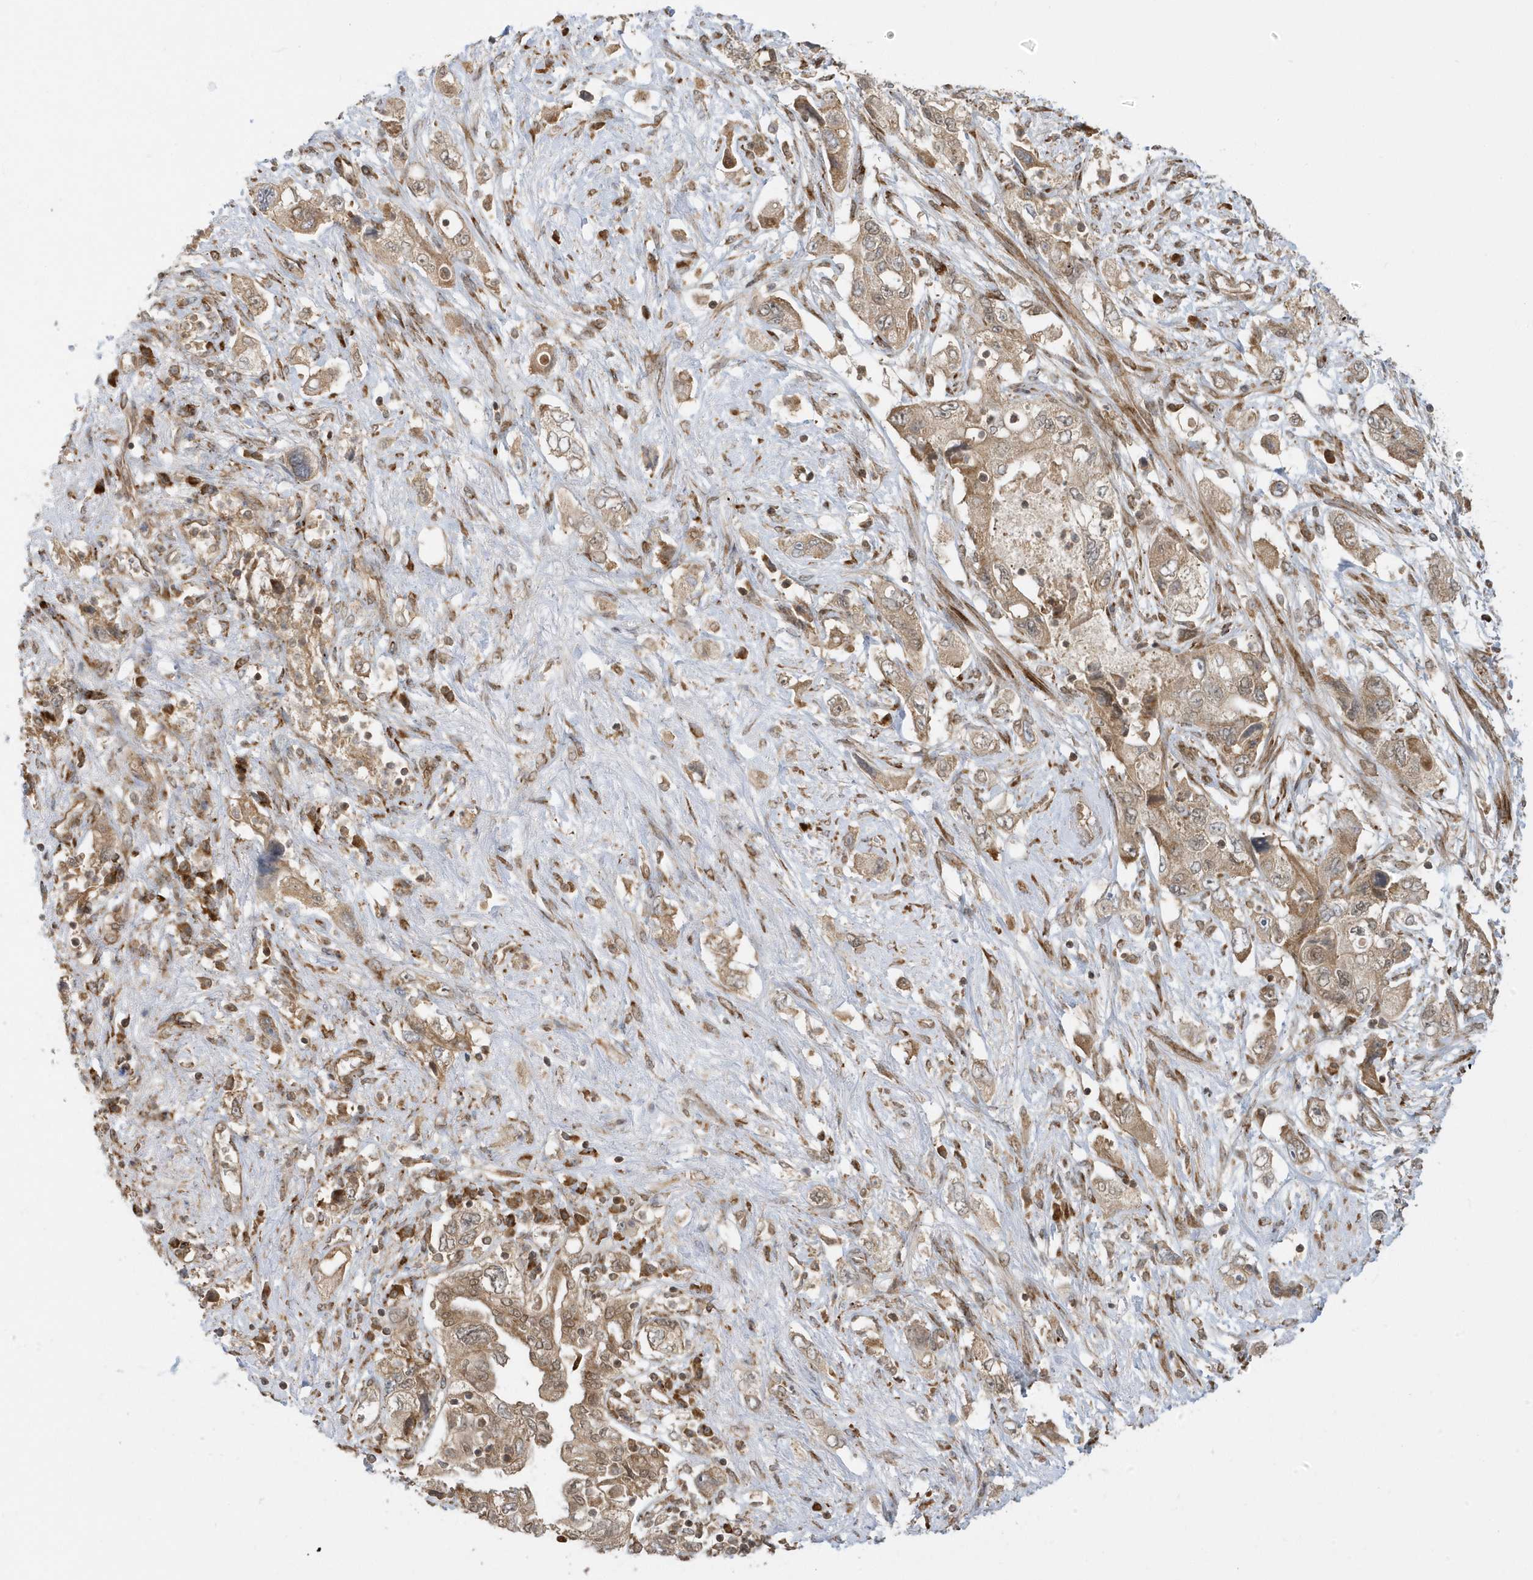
{"staining": {"intensity": "moderate", "quantity": ">75%", "location": "cytoplasmic/membranous,nuclear"}, "tissue": "pancreatic cancer", "cell_type": "Tumor cells", "image_type": "cancer", "snomed": [{"axis": "morphology", "description": "Adenocarcinoma, NOS"}, {"axis": "topography", "description": "Pancreas"}], "caption": "A histopathology image showing moderate cytoplasmic/membranous and nuclear expression in about >75% of tumor cells in pancreatic cancer (adenocarcinoma), as visualized by brown immunohistochemical staining.", "gene": "METTL21A", "patient": {"sex": "female", "age": 73}}